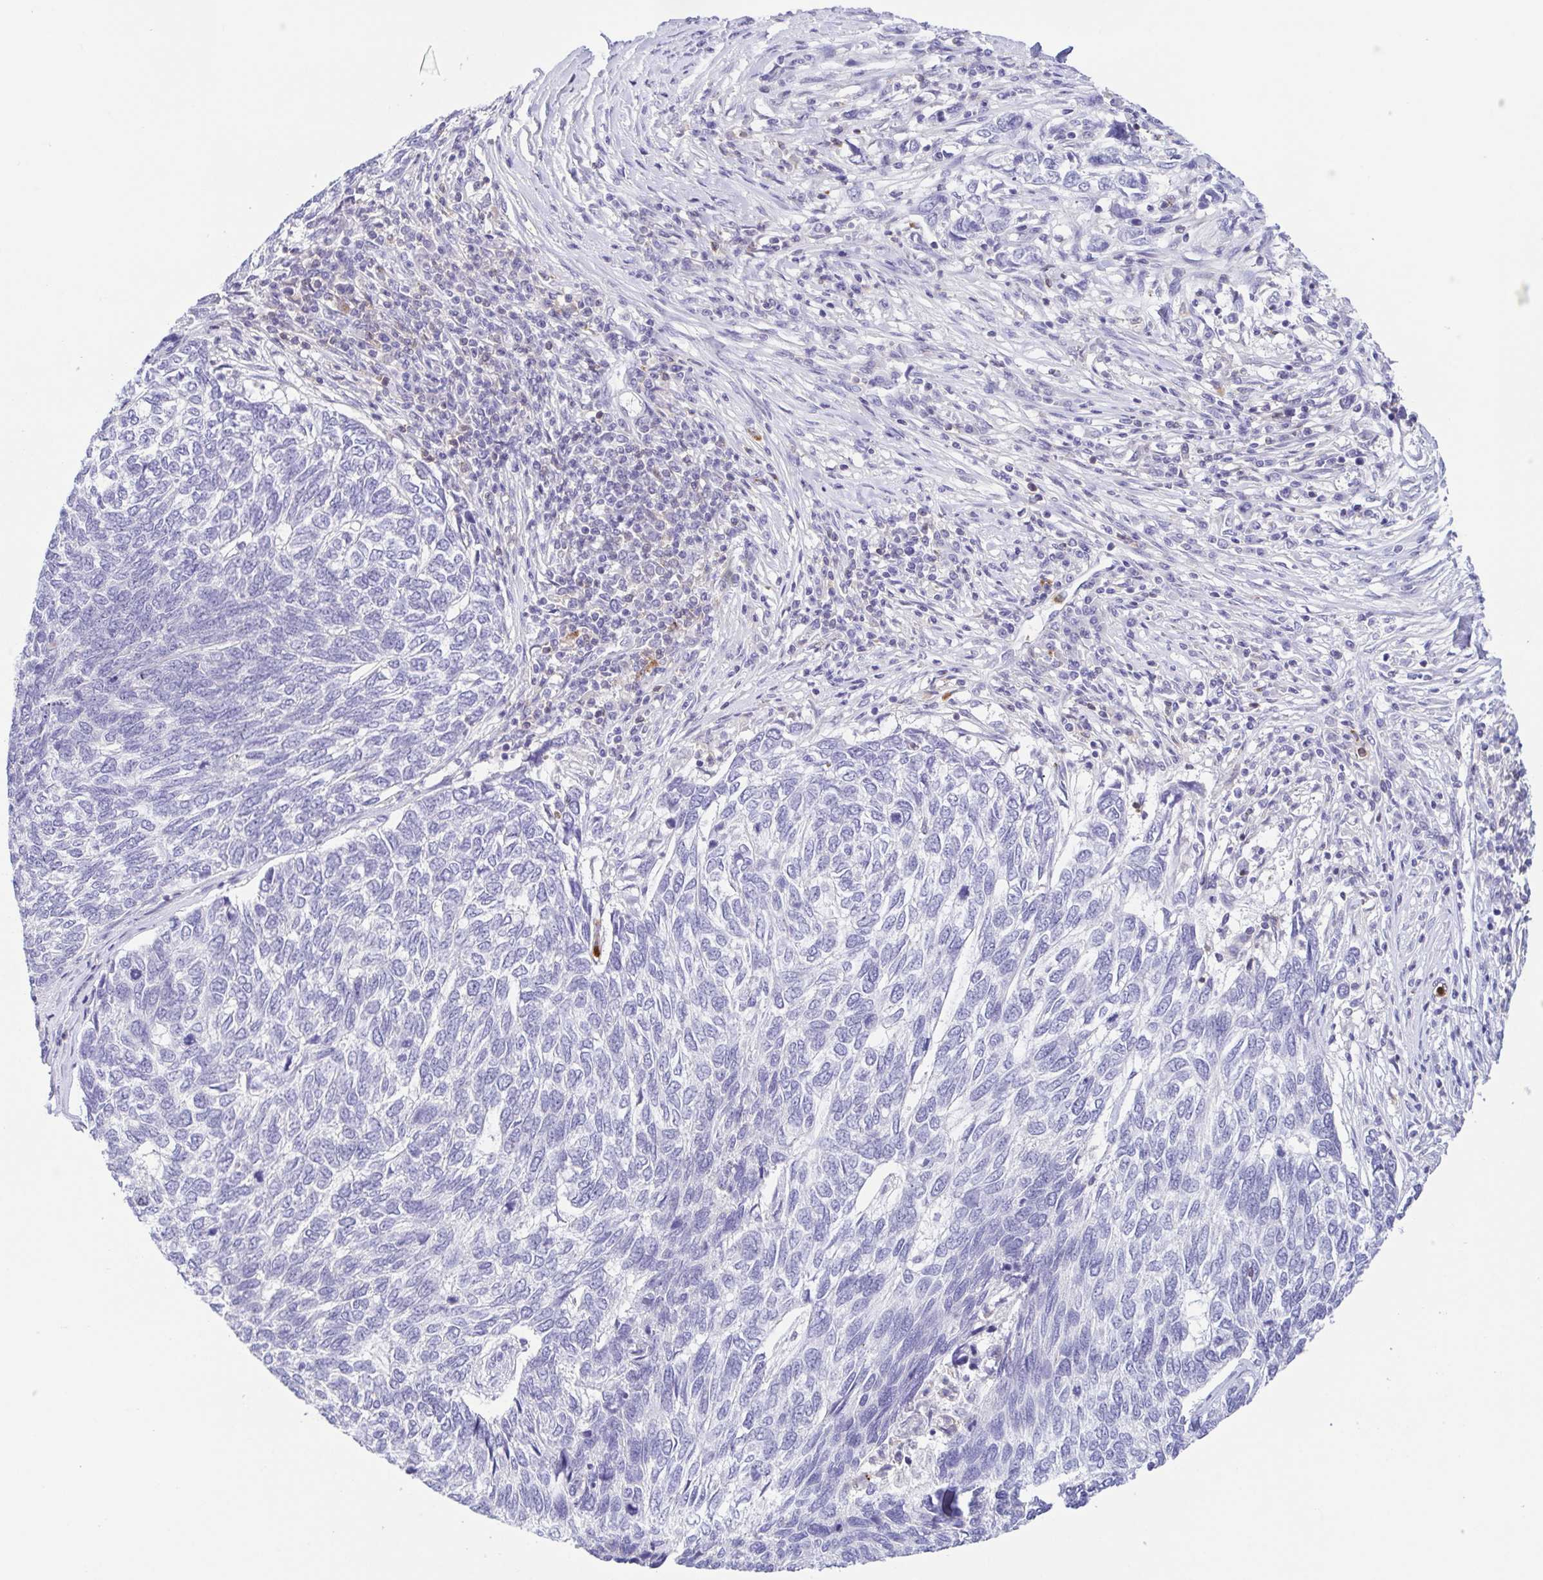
{"staining": {"intensity": "negative", "quantity": "none", "location": "none"}, "tissue": "skin cancer", "cell_type": "Tumor cells", "image_type": "cancer", "snomed": [{"axis": "morphology", "description": "Basal cell carcinoma"}, {"axis": "topography", "description": "Skin"}], "caption": "High power microscopy histopathology image of an IHC photomicrograph of skin basal cell carcinoma, revealing no significant staining in tumor cells.", "gene": "PGLYRP1", "patient": {"sex": "female", "age": 65}}